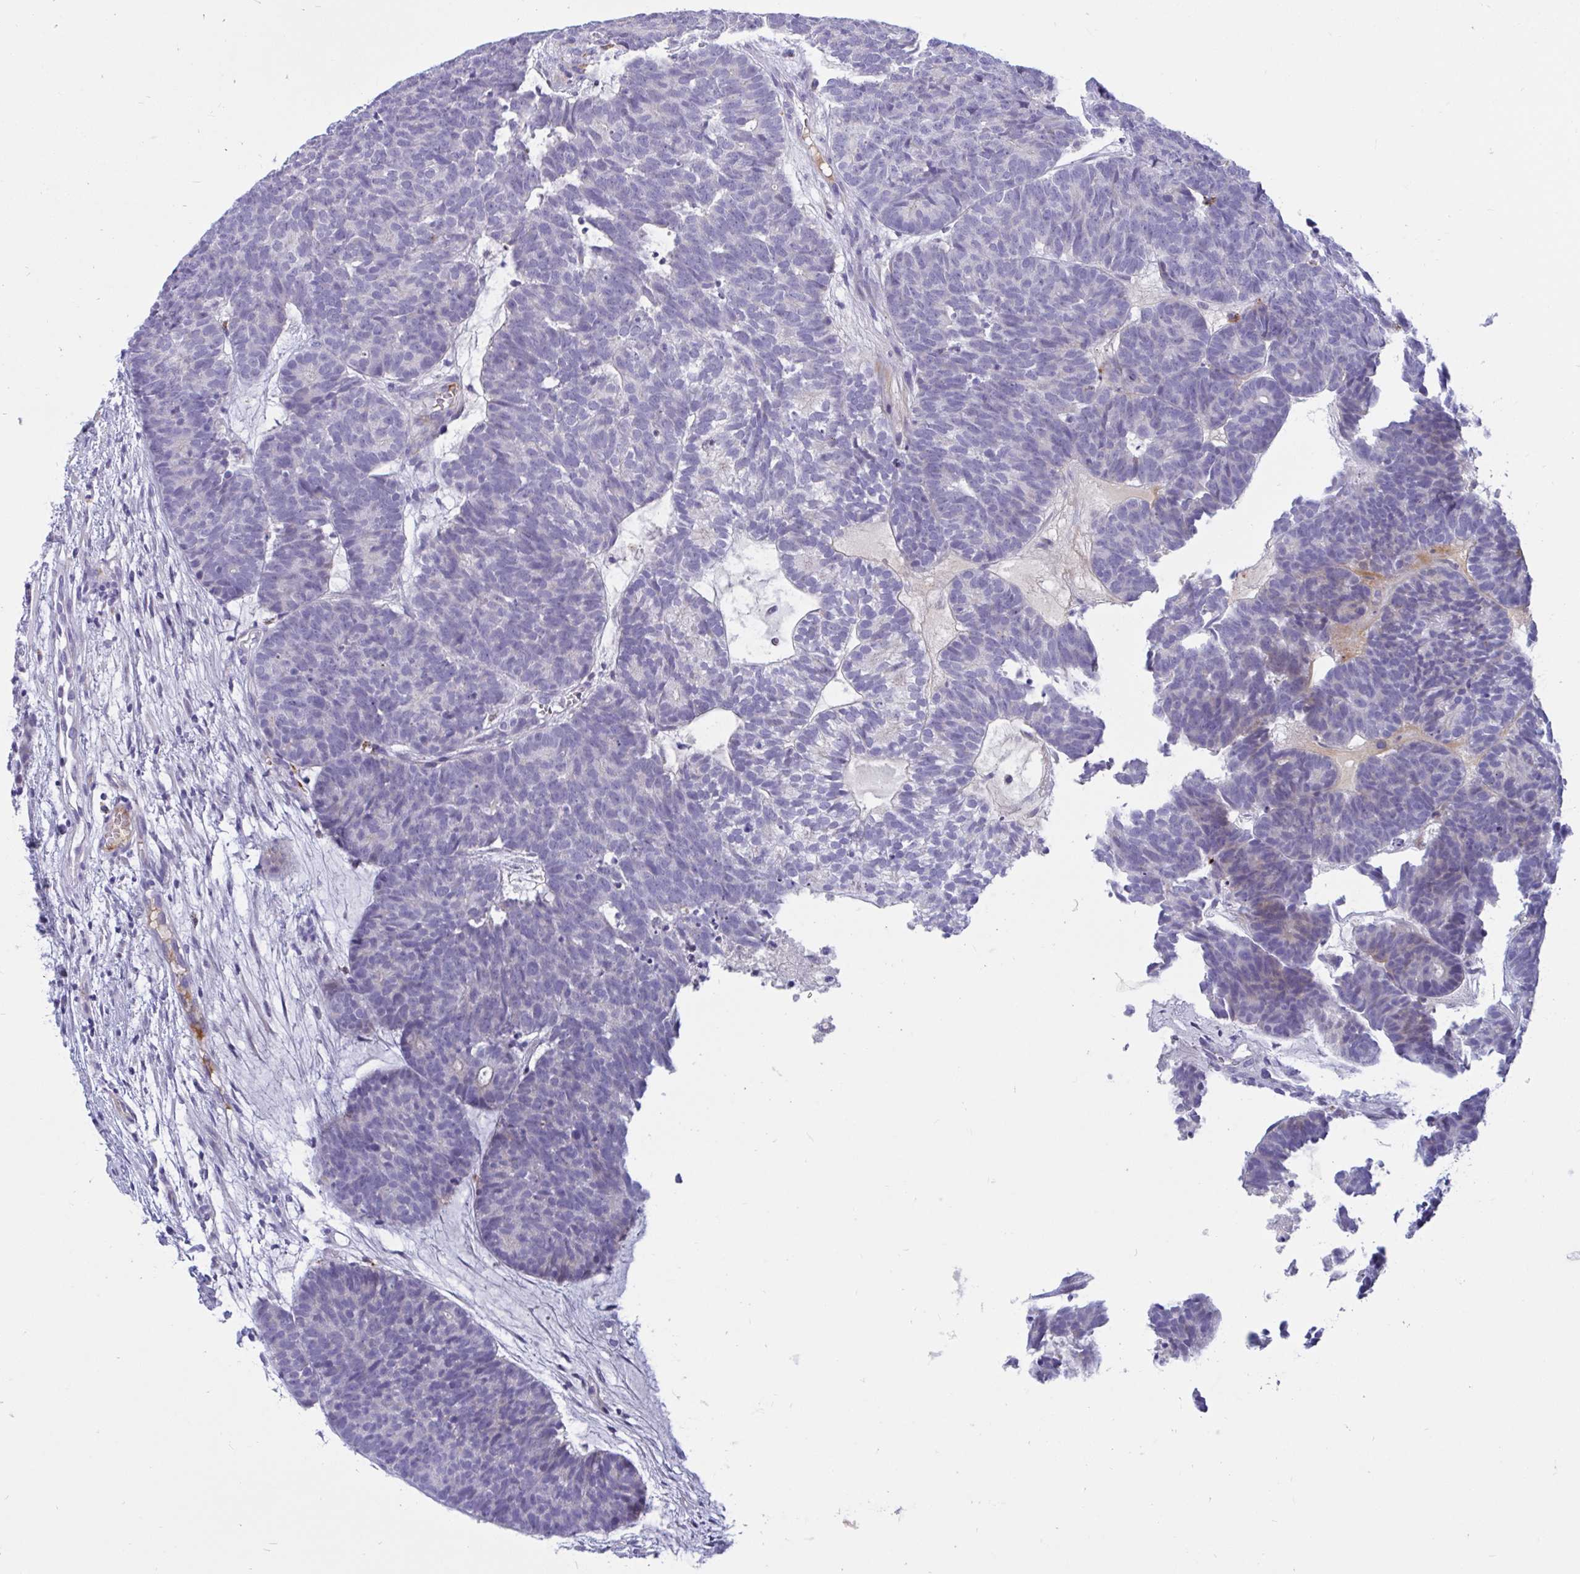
{"staining": {"intensity": "negative", "quantity": "none", "location": "none"}, "tissue": "head and neck cancer", "cell_type": "Tumor cells", "image_type": "cancer", "snomed": [{"axis": "morphology", "description": "Adenocarcinoma, NOS"}, {"axis": "topography", "description": "Head-Neck"}], "caption": "The histopathology image demonstrates no staining of tumor cells in adenocarcinoma (head and neck).", "gene": "FAM219B", "patient": {"sex": "female", "age": 81}}